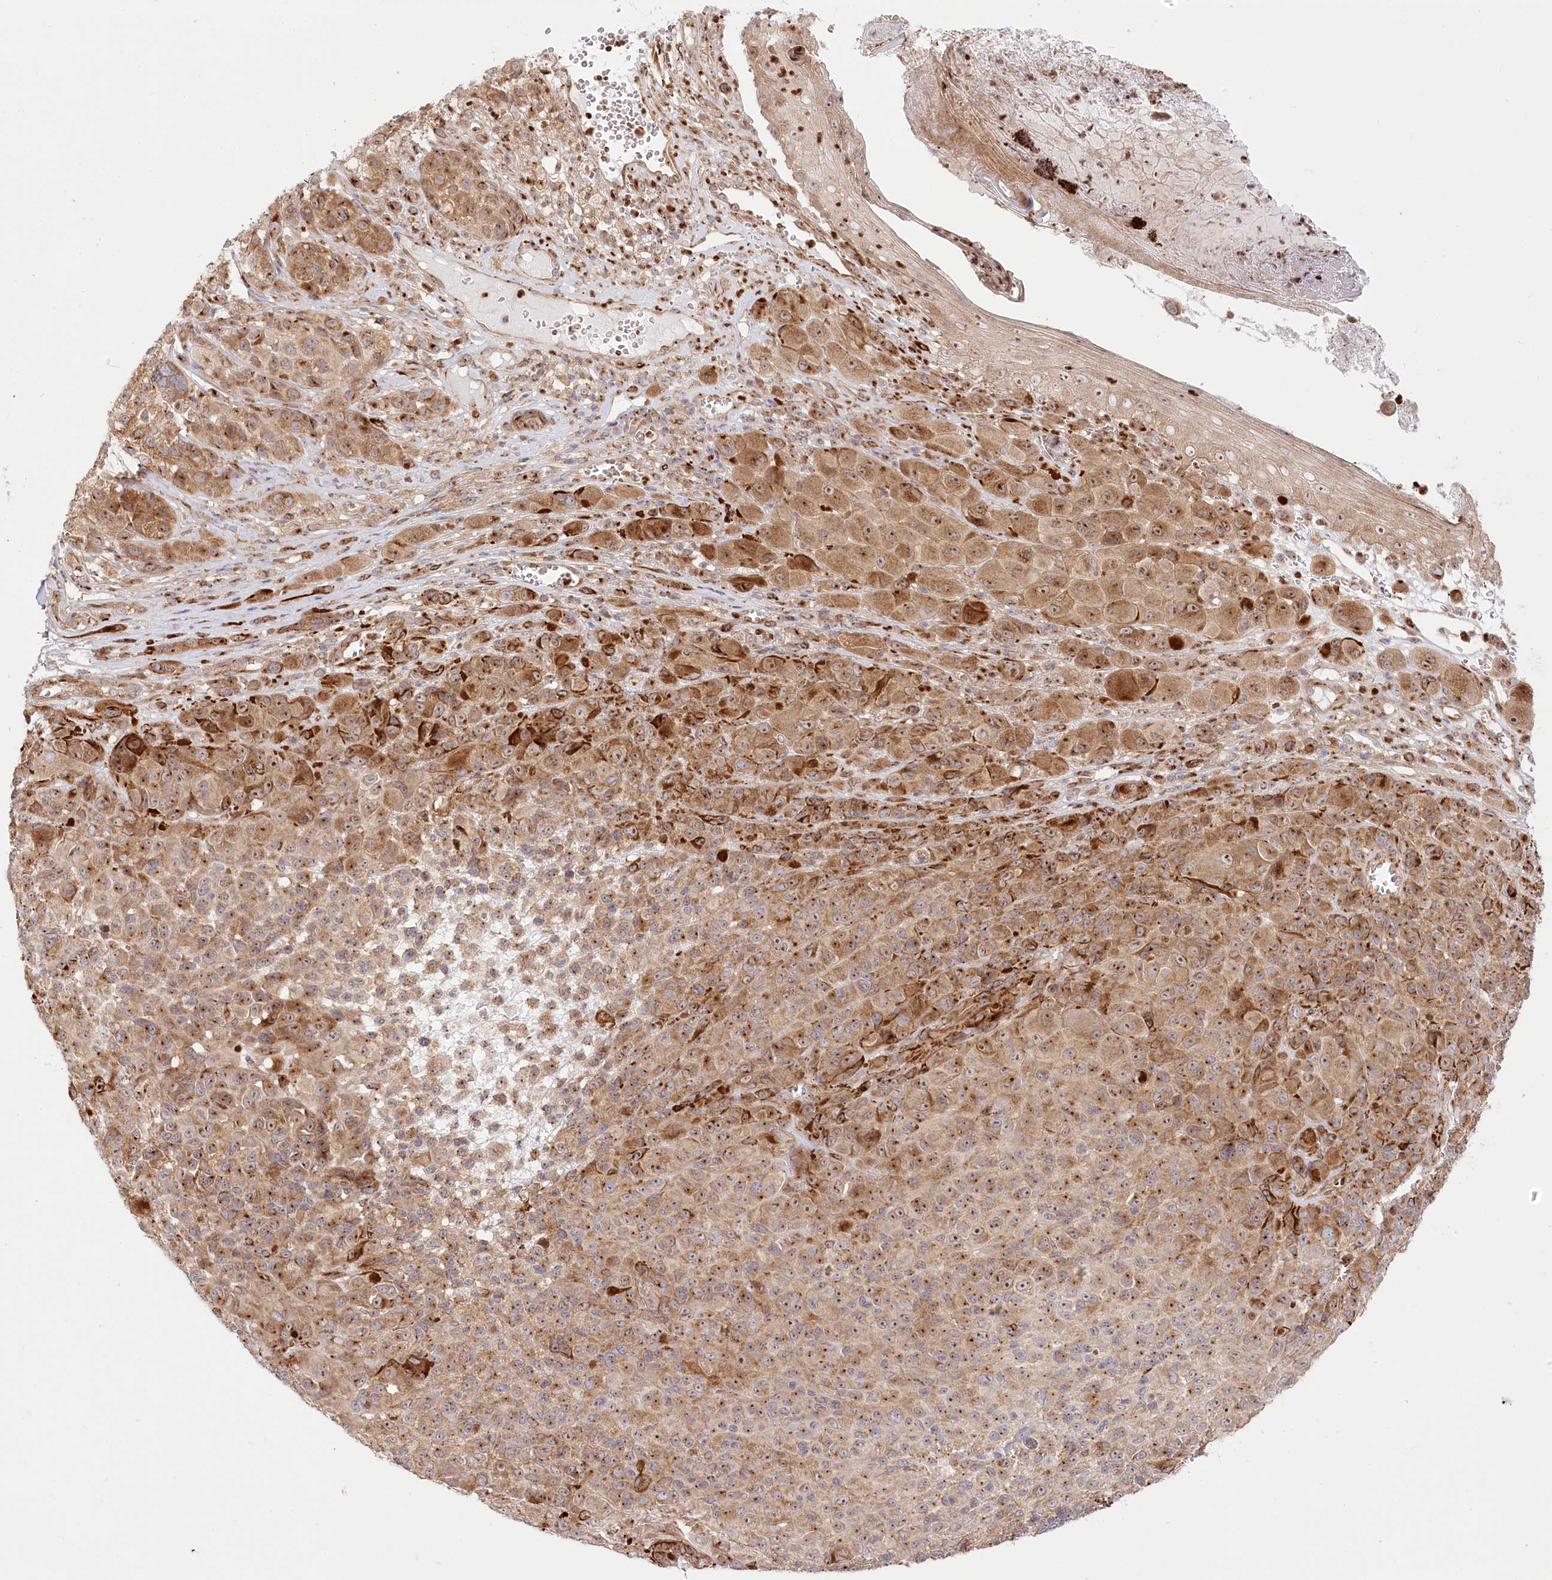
{"staining": {"intensity": "moderate", "quantity": ">75%", "location": "cytoplasmic/membranous,nuclear"}, "tissue": "melanoma", "cell_type": "Tumor cells", "image_type": "cancer", "snomed": [{"axis": "morphology", "description": "Malignant melanoma, NOS"}, {"axis": "topography", "description": "Skin of trunk"}], "caption": "A histopathology image showing moderate cytoplasmic/membranous and nuclear positivity in about >75% of tumor cells in melanoma, as visualized by brown immunohistochemical staining.", "gene": "COMMD3", "patient": {"sex": "male", "age": 71}}